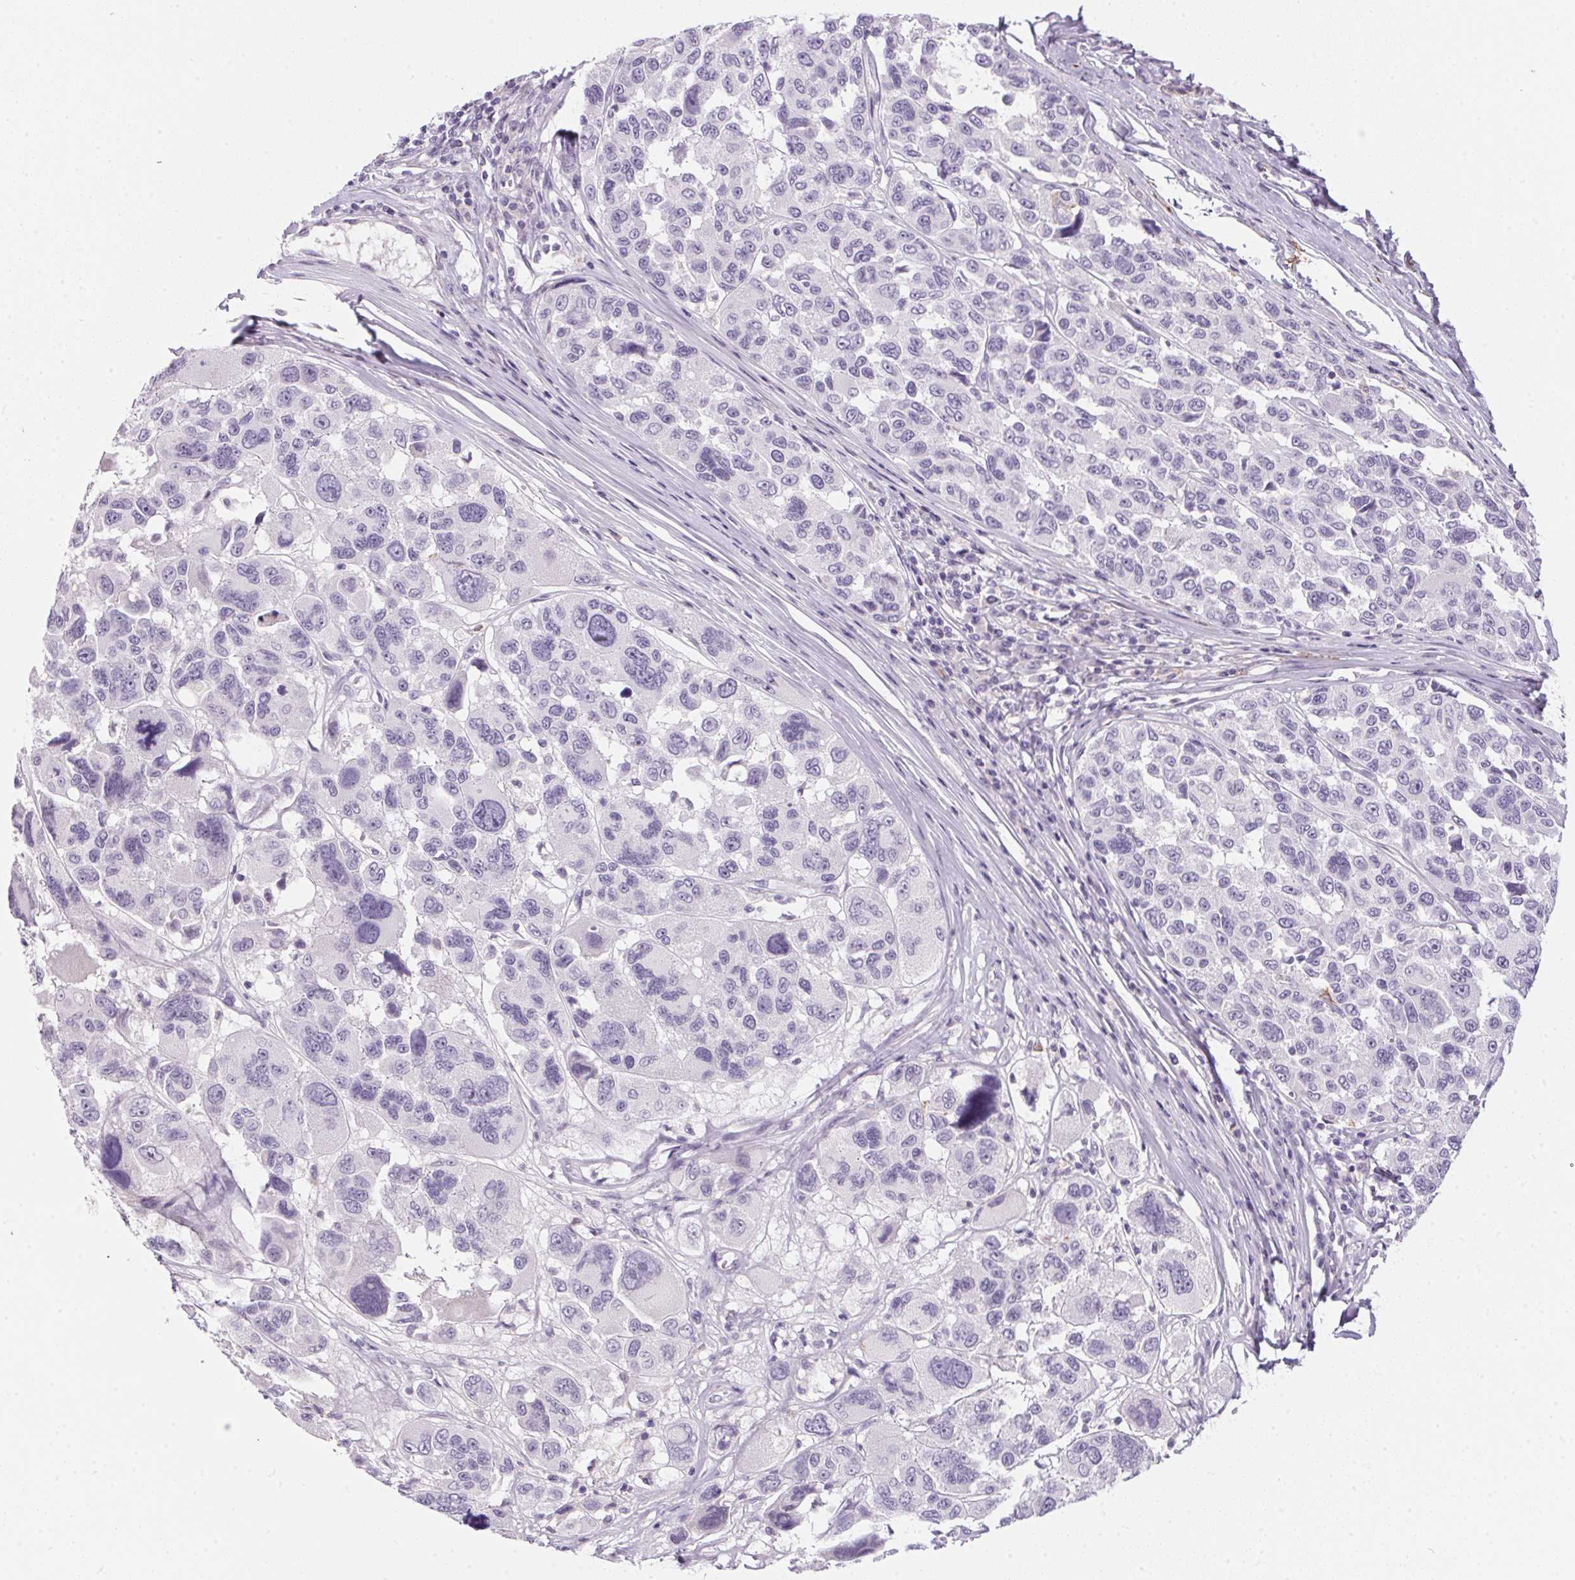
{"staining": {"intensity": "negative", "quantity": "none", "location": "none"}, "tissue": "melanoma", "cell_type": "Tumor cells", "image_type": "cancer", "snomed": [{"axis": "morphology", "description": "Malignant melanoma, NOS"}, {"axis": "topography", "description": "Skin"}], "caption": "Immunohistochemistry (IHC) of human malignant melanoma reveals no expression in tumor cells. (Brightfield microscopy of DAB immunohistochemistry at high magnification).", "gene": "ECPAS", "patient": {"sex": "female", "age": 66}}